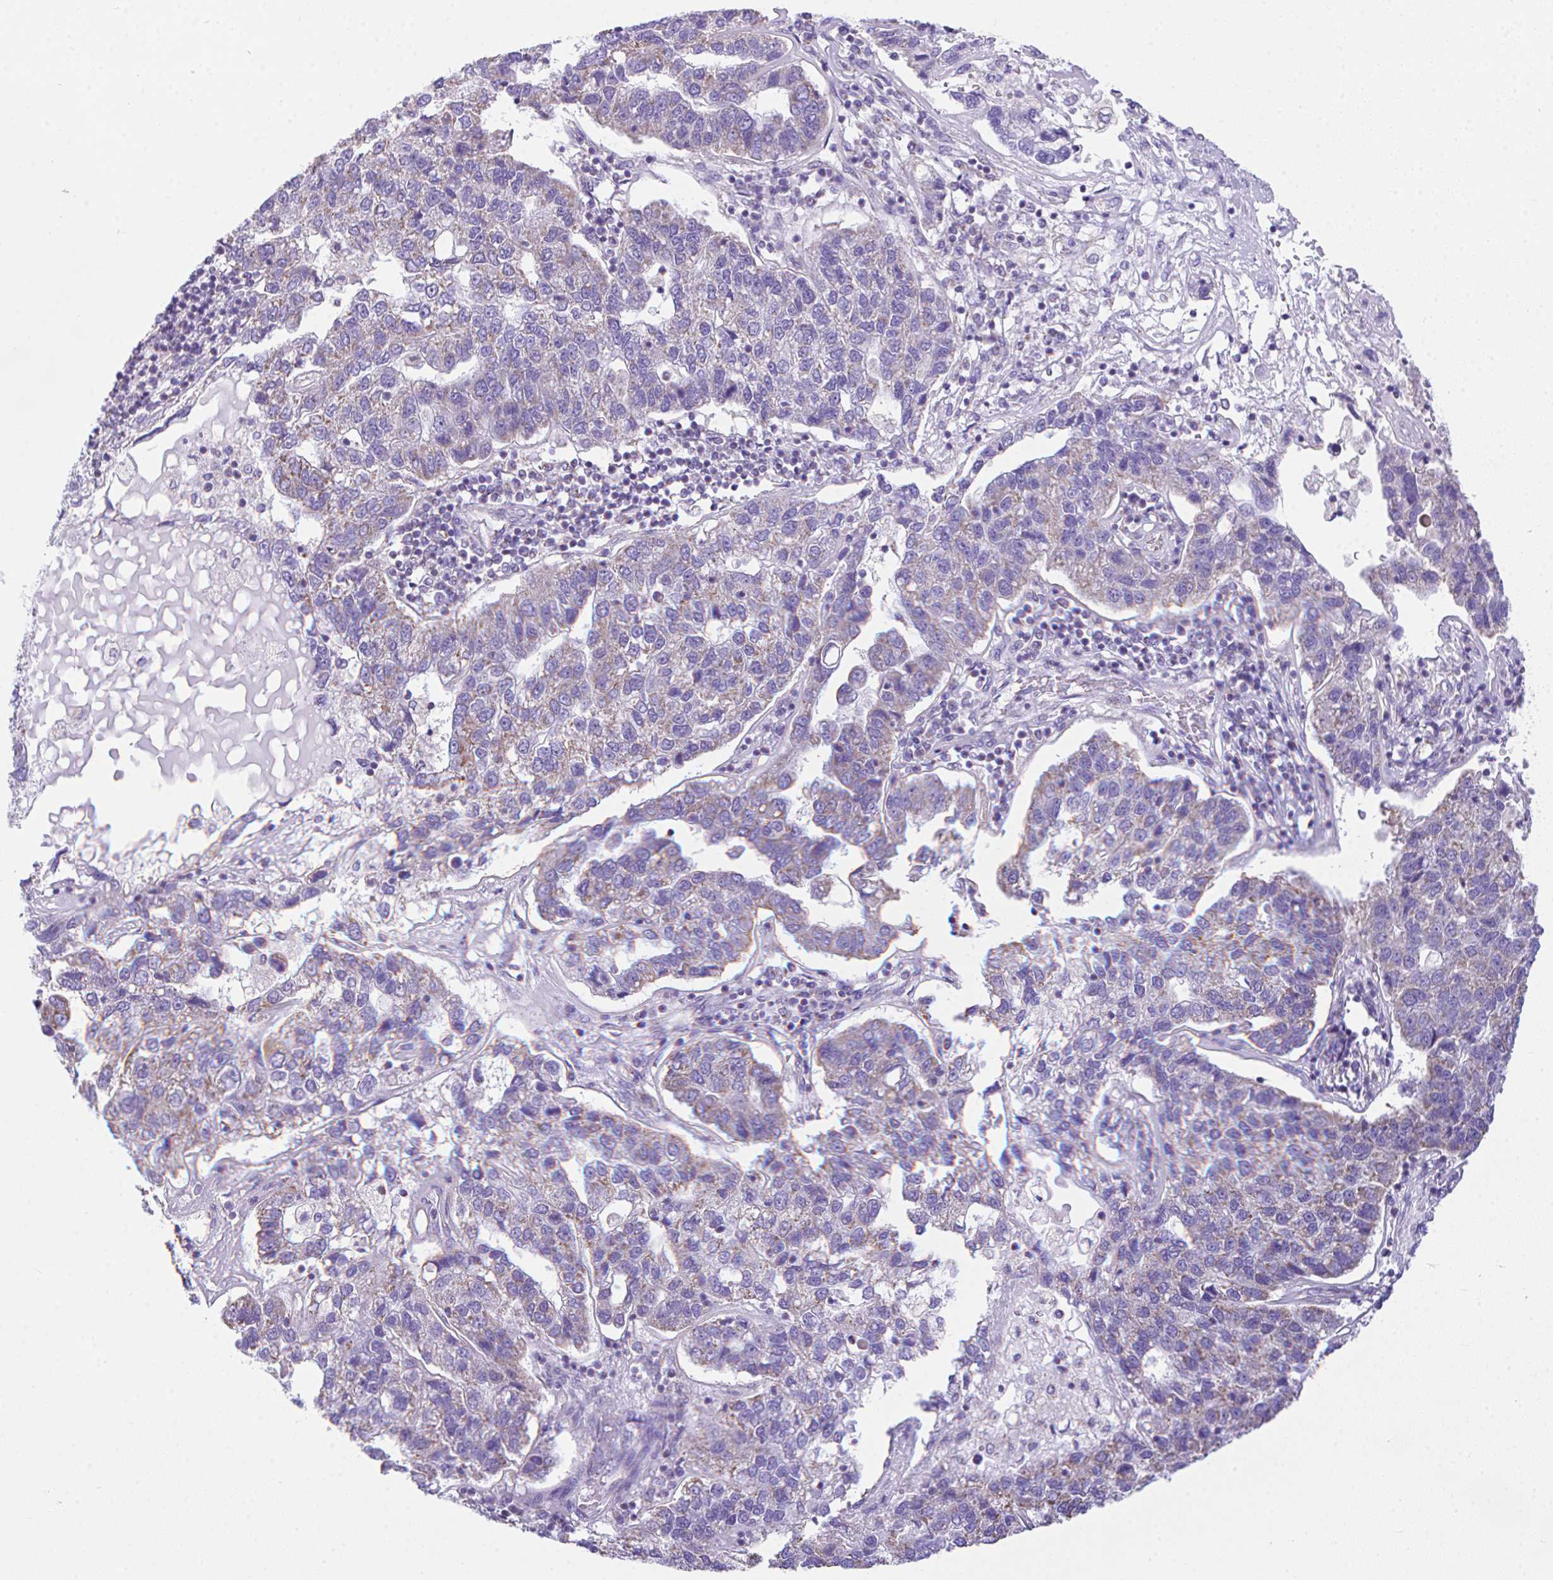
{"staining": {"intensity": "weak", "quantity": "<25%", "location": "cytoplasmic/membranous"}, "tissue": "pancreatic cancer", "cell_type": "Tumor cells", "image_type": "cancer", "snomed": [{"axis": "morphology", "description": "Adenocarcinoma, NOS"}, {"axis": "topography", "description": "Pancreas"}], "caption": "Tumor cells show no significant protein staining in pancreatic adenocarcinoma.", "gene": "NLRP8", "patient": {"sex": "female", "age": 61}}